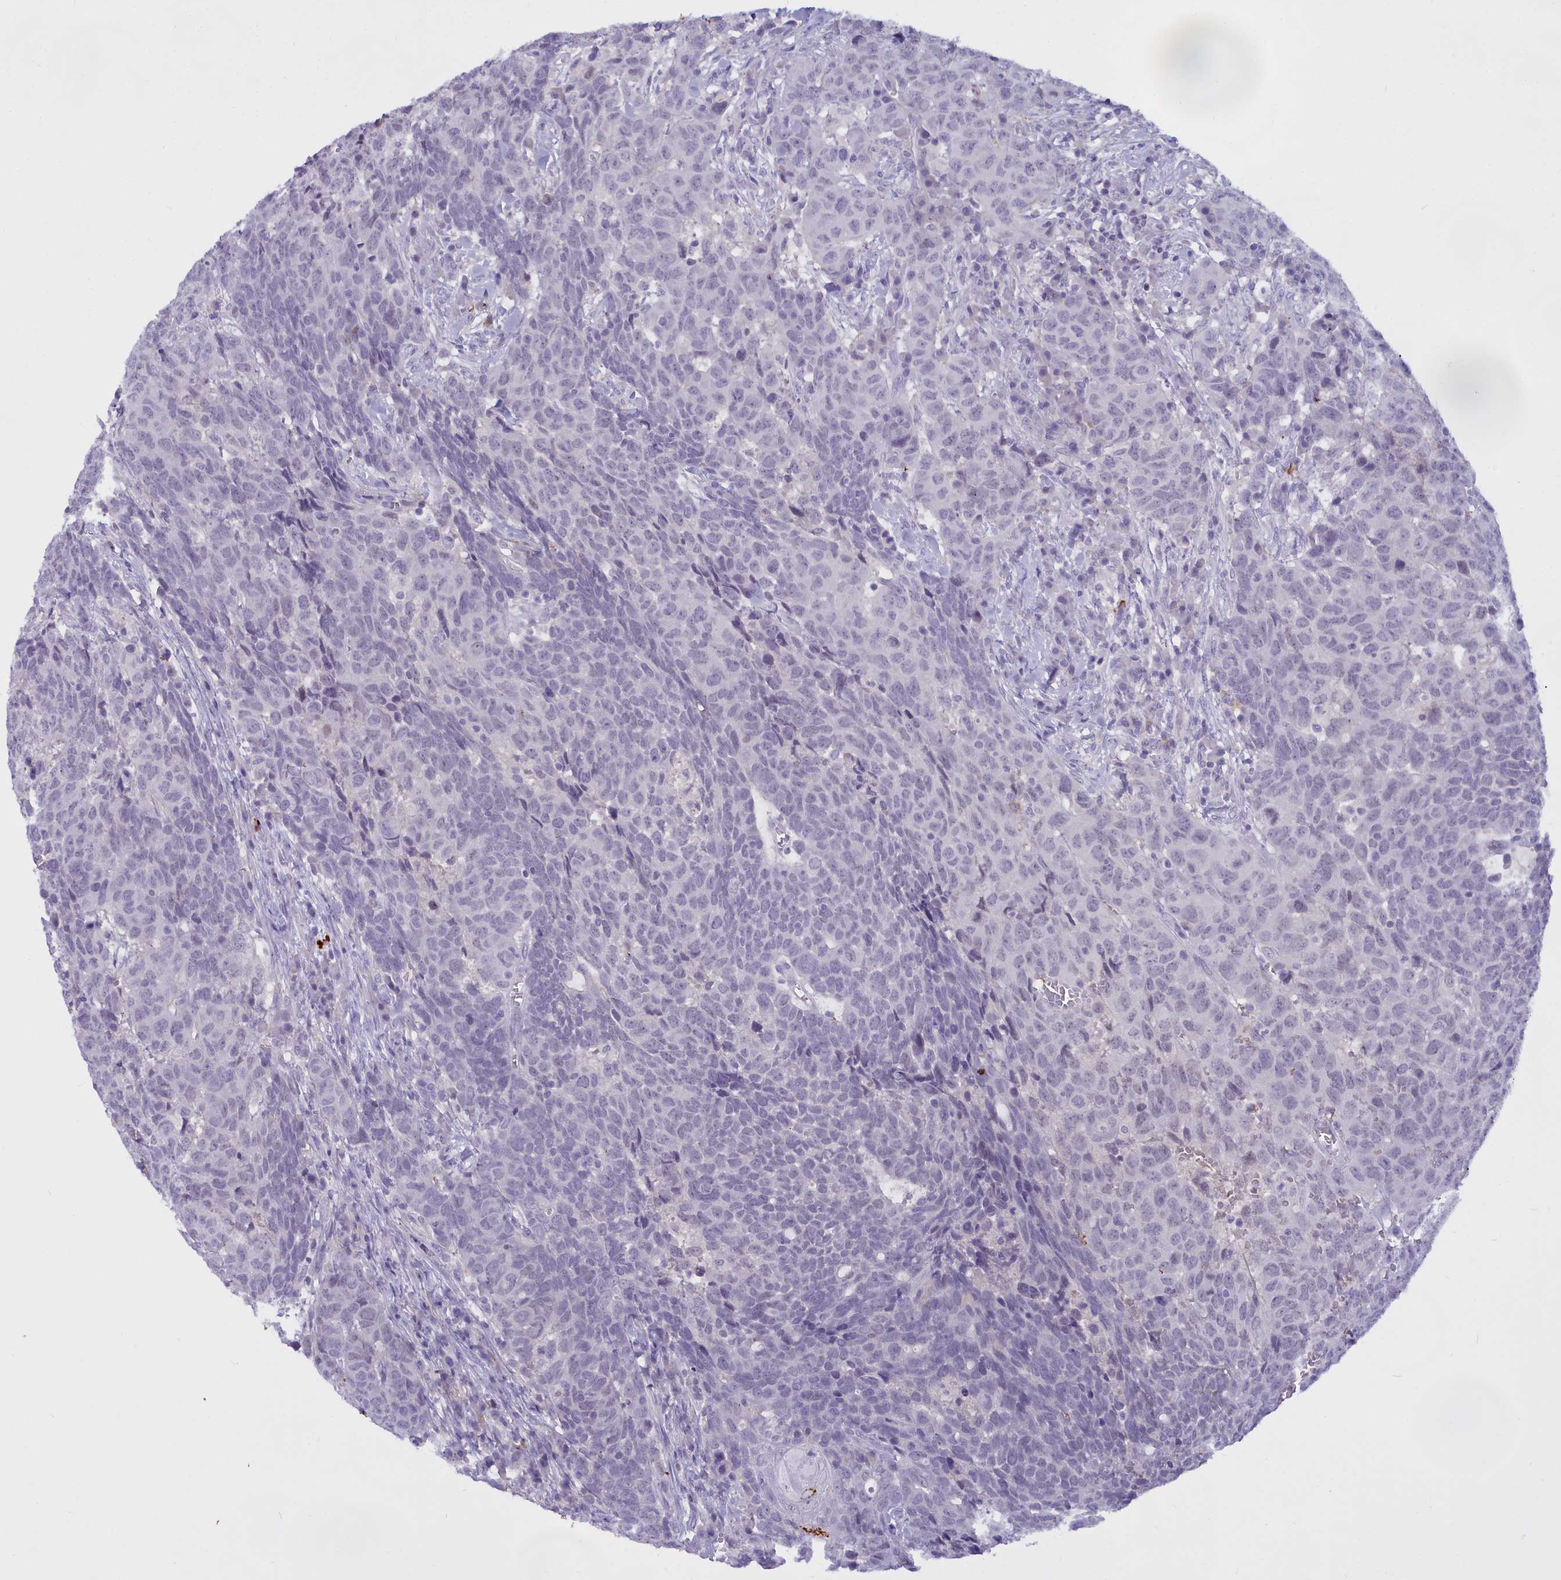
{"staining": {"intensity": "negative", "quantity": "none", "location": "none"}, "tissue": "head and neck cancer", "cell_type": "Tumor cells", "image_type": "cancer", "snomed": [{"axis": "morphology", "description": "Squamous cell carcinoma, NOS"}, {"axis": "topography", "description": "Head-Neck"}], "caption": "There is no significant expression in tumor cells of head and neck cancer.", "gene": "OSTN", "patient": {"sex": "male", "age": 66}}